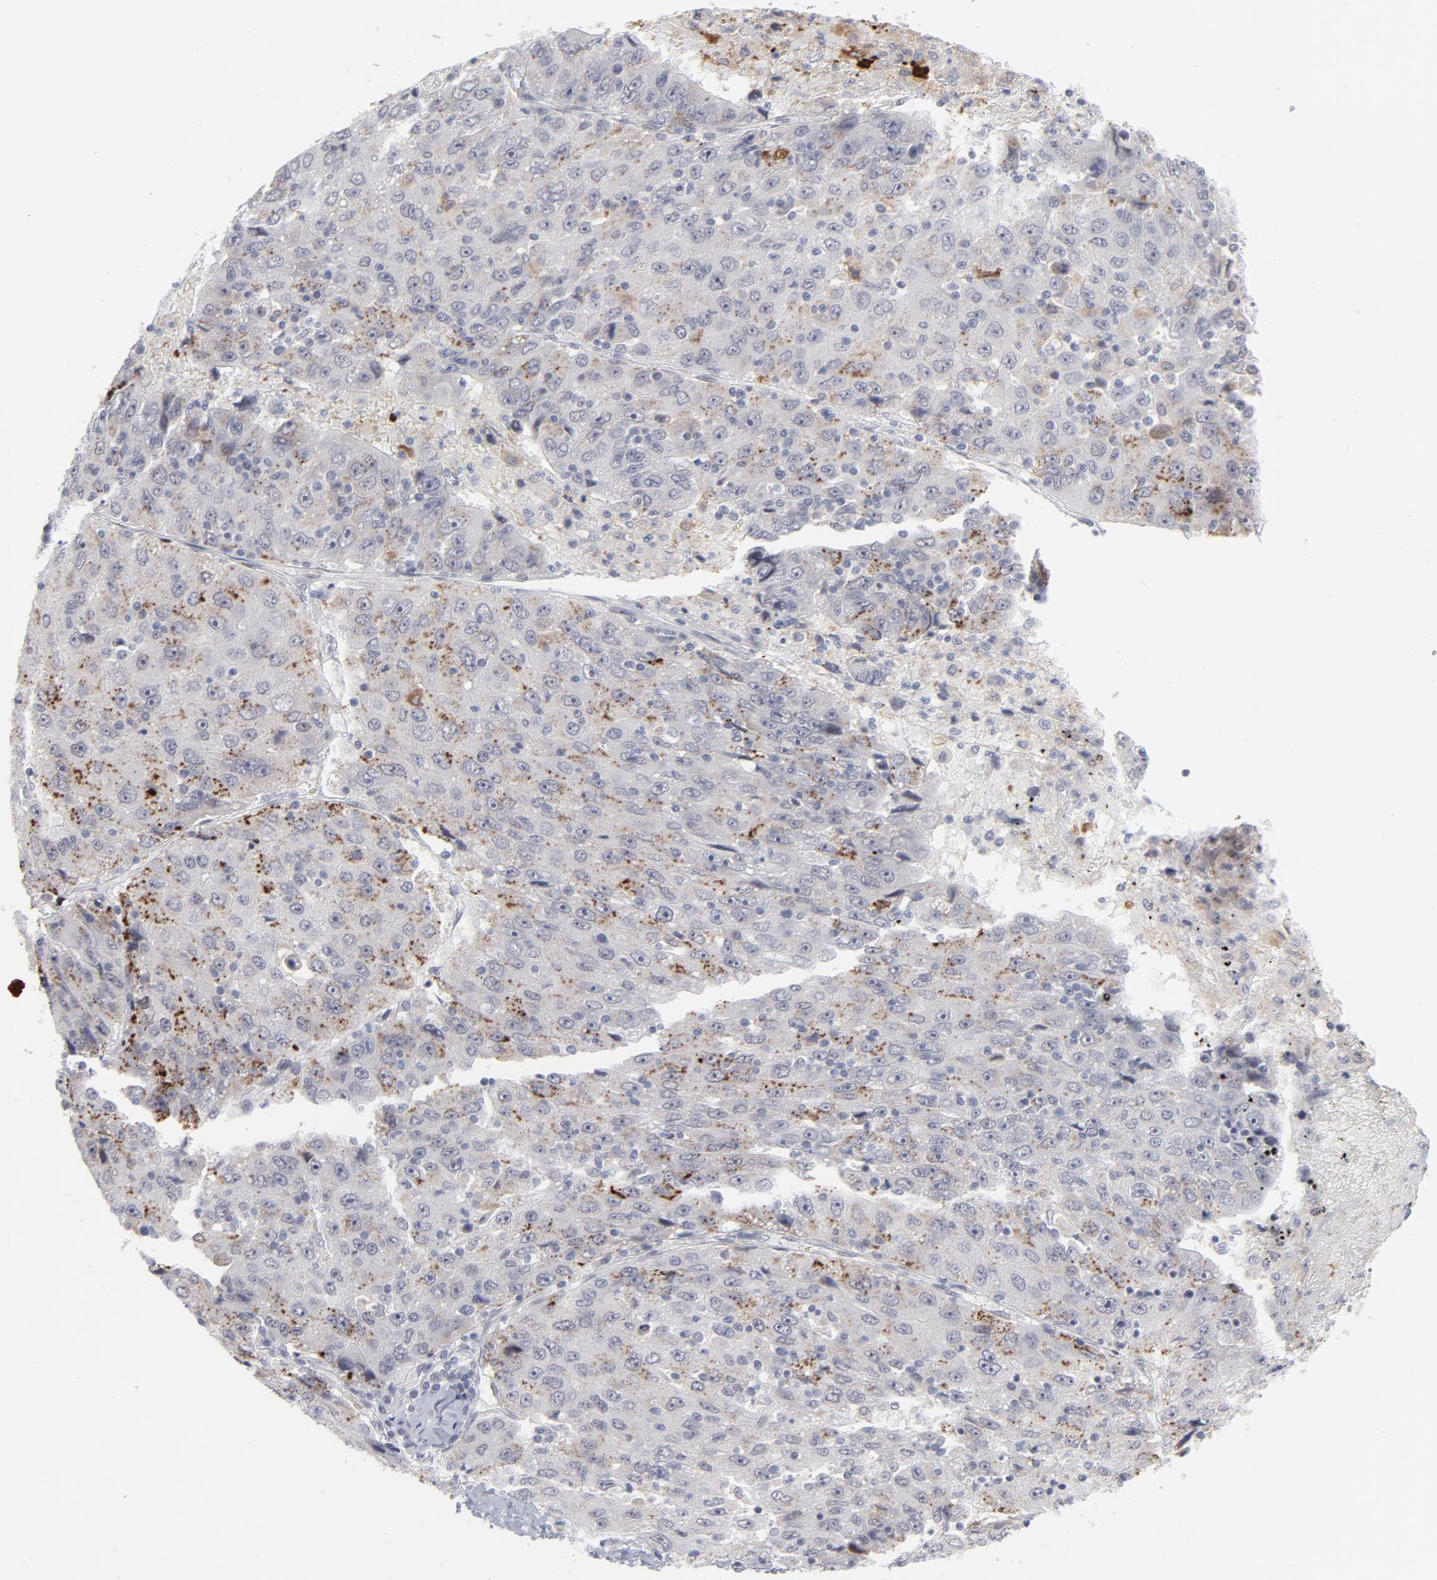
{"staining": {"intensity": "weak", "quantity": ">75%", "location": "cytoplasmic/membranous"}, "tissue": "liver cancer", "cell_type": "Tumor cells", "image_type": "cancer", "snomed": [{"axis": "morphology", "description": "Carcinoma, Hepatocellular, NOS"}, {"axis": "topography", "description": "Liver"}], "caption": "Weak cytoplasmic/membranous staining is seen in approximately >75% of tumor cells in hepatocellular carcinoma (liver). (DAB (3,3'-diaminobenzidine) = brown stain, brightfield microscopy at high magnification).", "gene": "CCR2", "patient": {"sex": "male", "age": 49}}